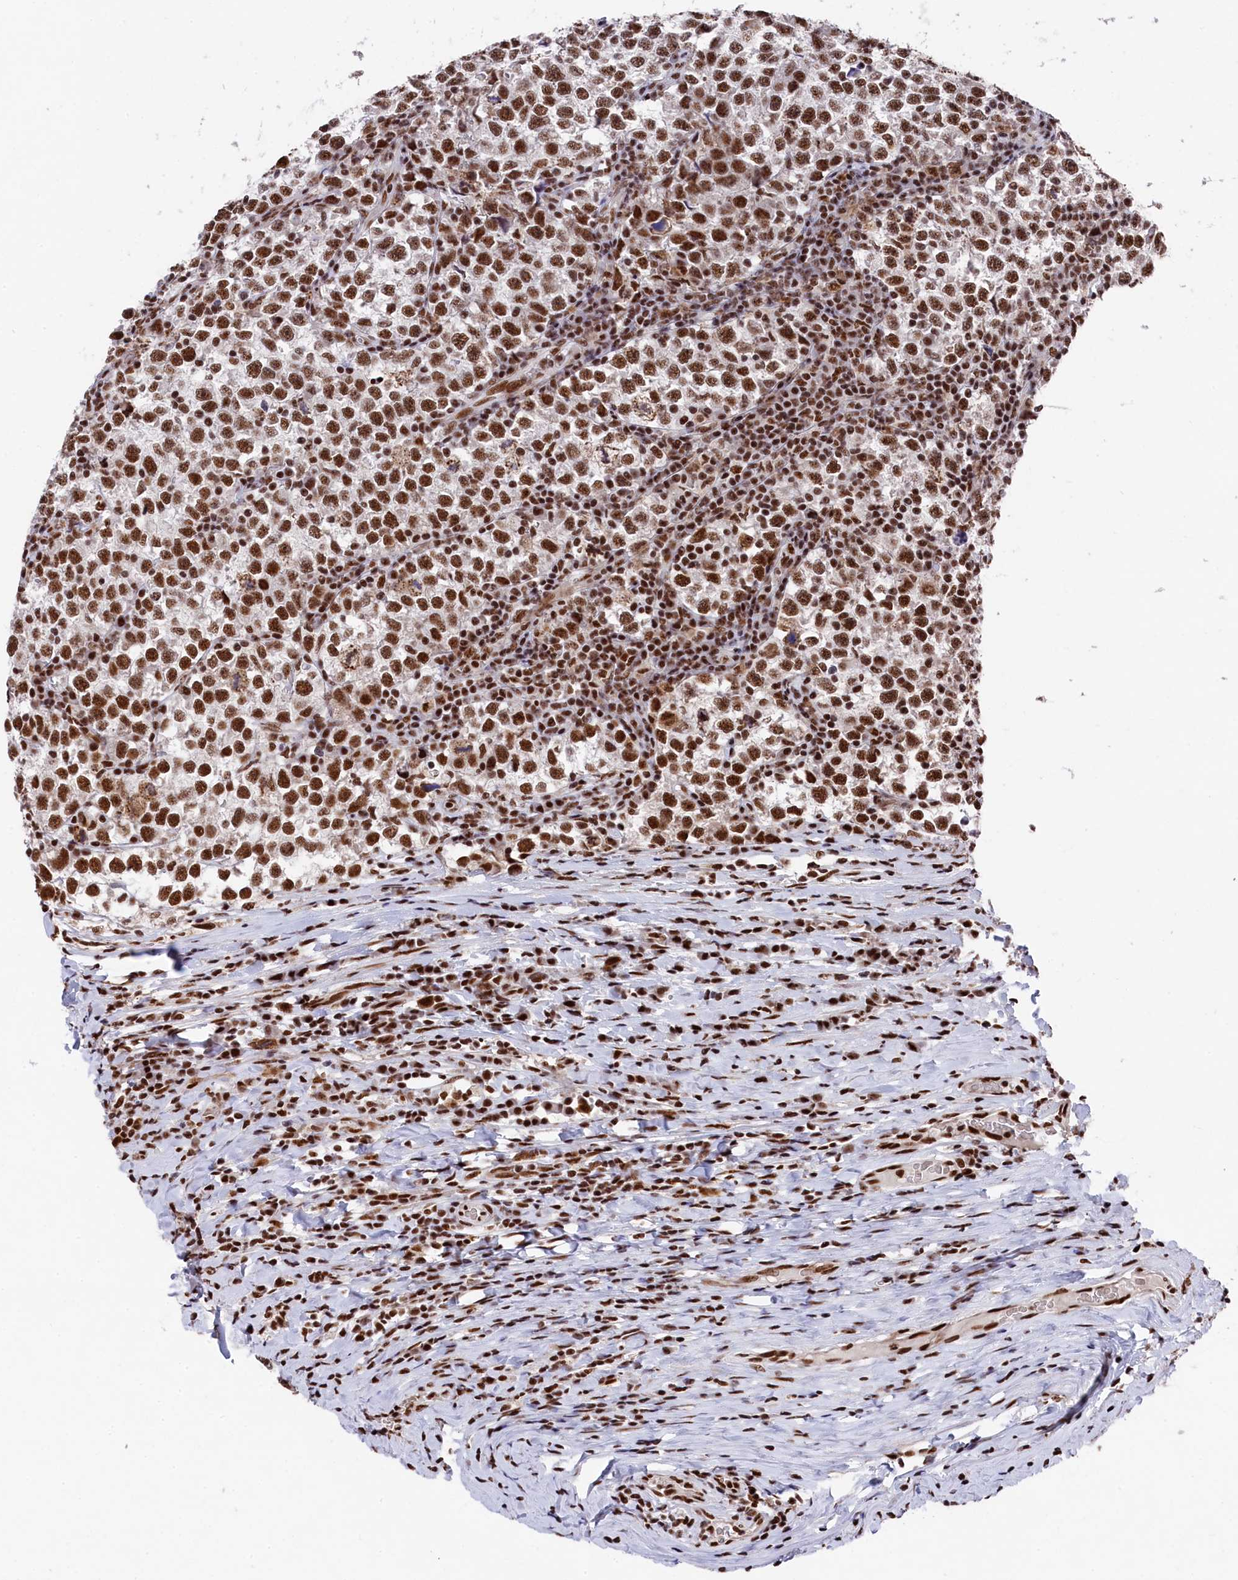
{"staining": {"intensity": "strong", "quantity": ">75%", "location": "nuclear"}, "tissue": "testis cancer", "cell_type": "Tumor cells", "image_type": "cancer", "snomed": [{"axis": "morphology", "description": "Normal tissue, NOS"}, {"axis": "morphology", "description": "Seminoma, NOS"}, {"axis": "topography", "description": "Testis"}], "caption": "IHC staining of testis cancer, which exhibits high levels of strong nuclear staining in approximately >75% of tumor cells indicating strong nuclear protein staining. The staining was performed using DAB (3,3'-diaminobenzidine) (brown) for protein detection and nuclei were counterstained in hematoxylin (blue).", "gene": "PRPF31", "patient": {"sex": "male", "age": 43}}